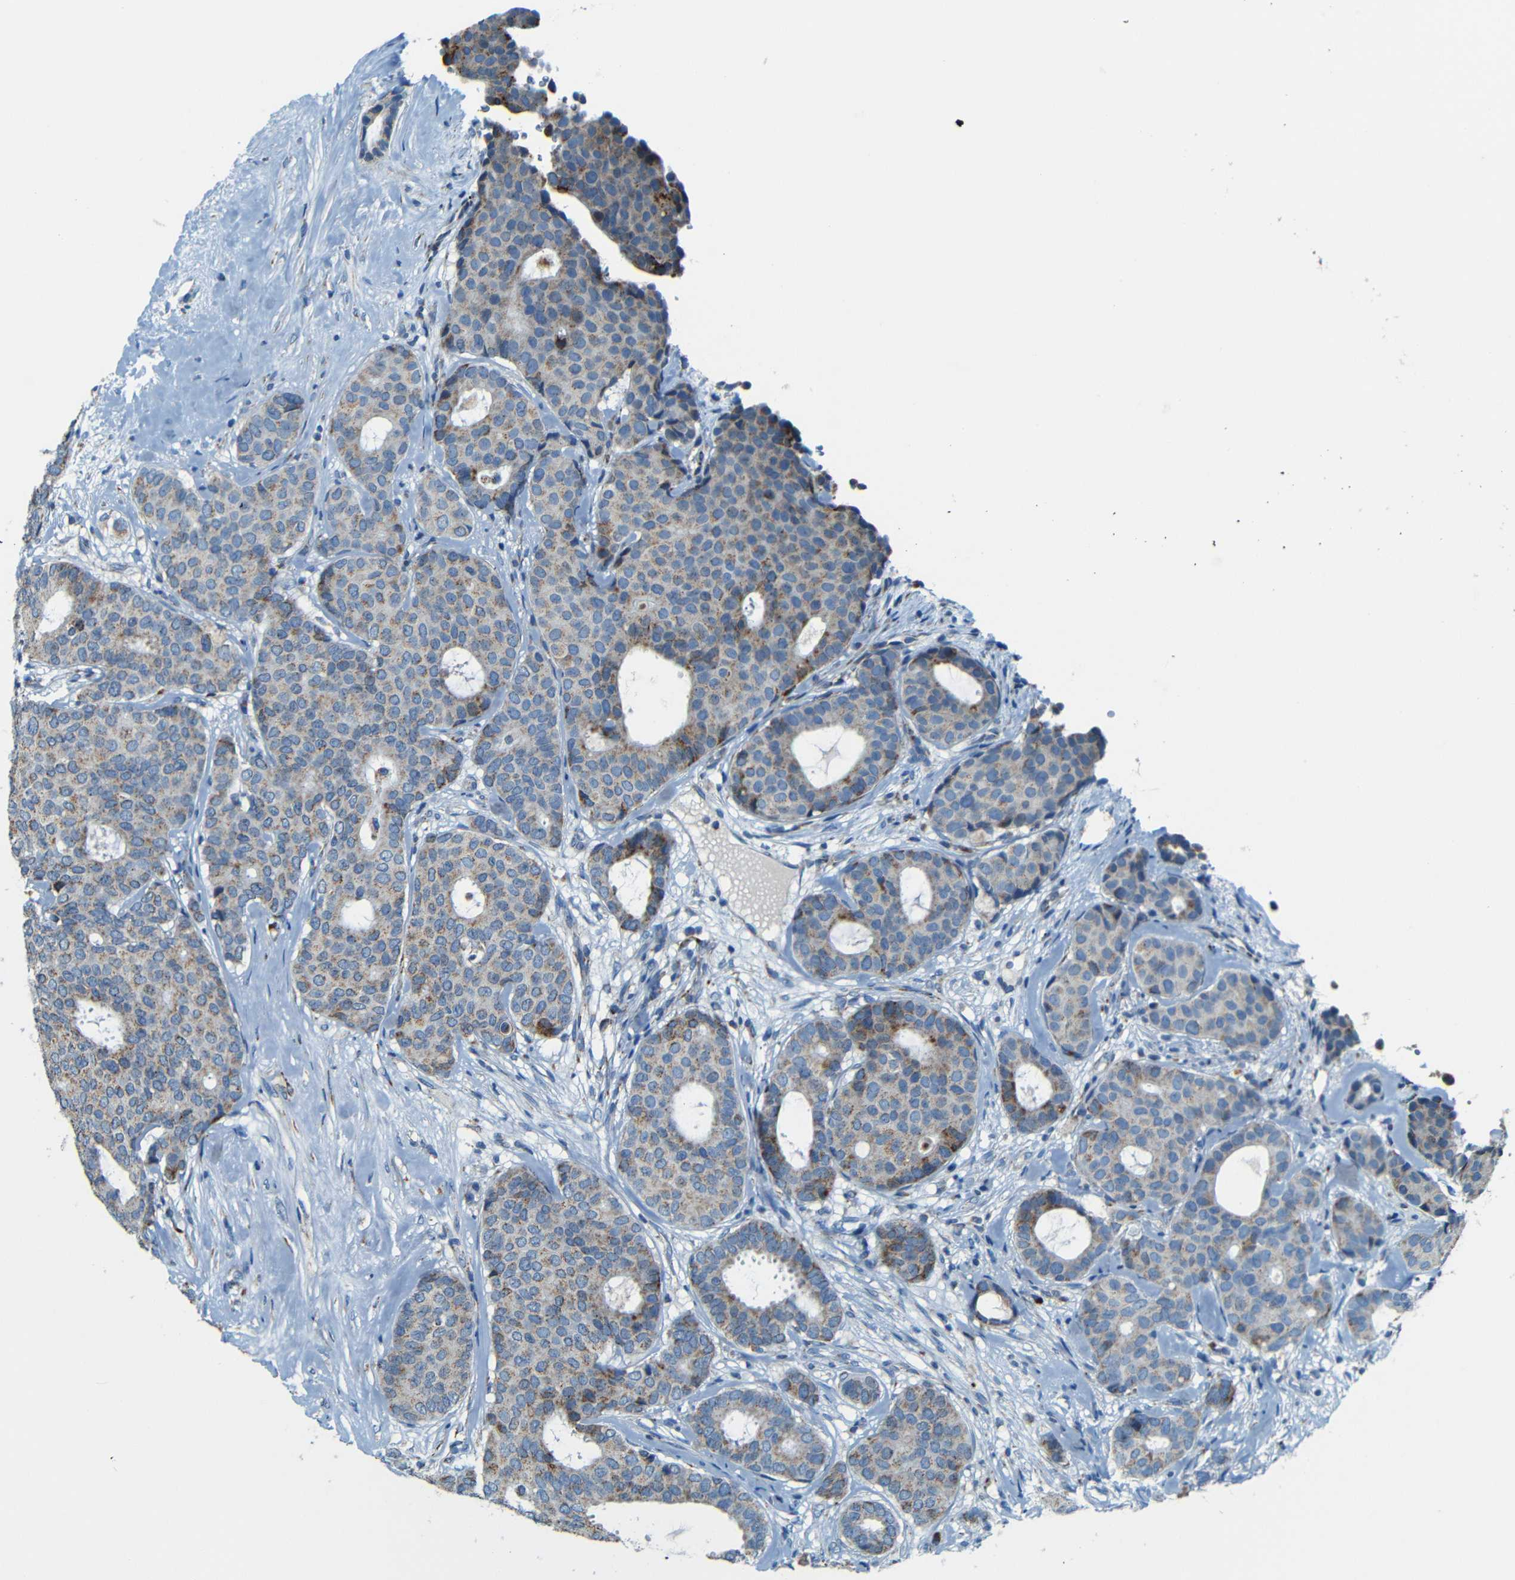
{"staining": {"intensity": "moderate", "quantity": "25%-75%", "location": "cytoplasmic/membranous"}, "tissue": "breast cancer", "cell_type": "Tumor cells", "image_type": "cancer", "snomed": [{"axis": "morphology", "description": "Duct carcinoma"}, {"axis": "topography", "description": "Breast"}], "caption": "DAB (3,3'-diaminobenzidine) immunohistochemical staining of human breast infiltrating ductal carcinoma displays moderate cytoplasmic/membranous protein expression in about 25%-75% of tumor cells.", "gene": "WSCD2", "patient": {"sex": "female", "age": 75}}